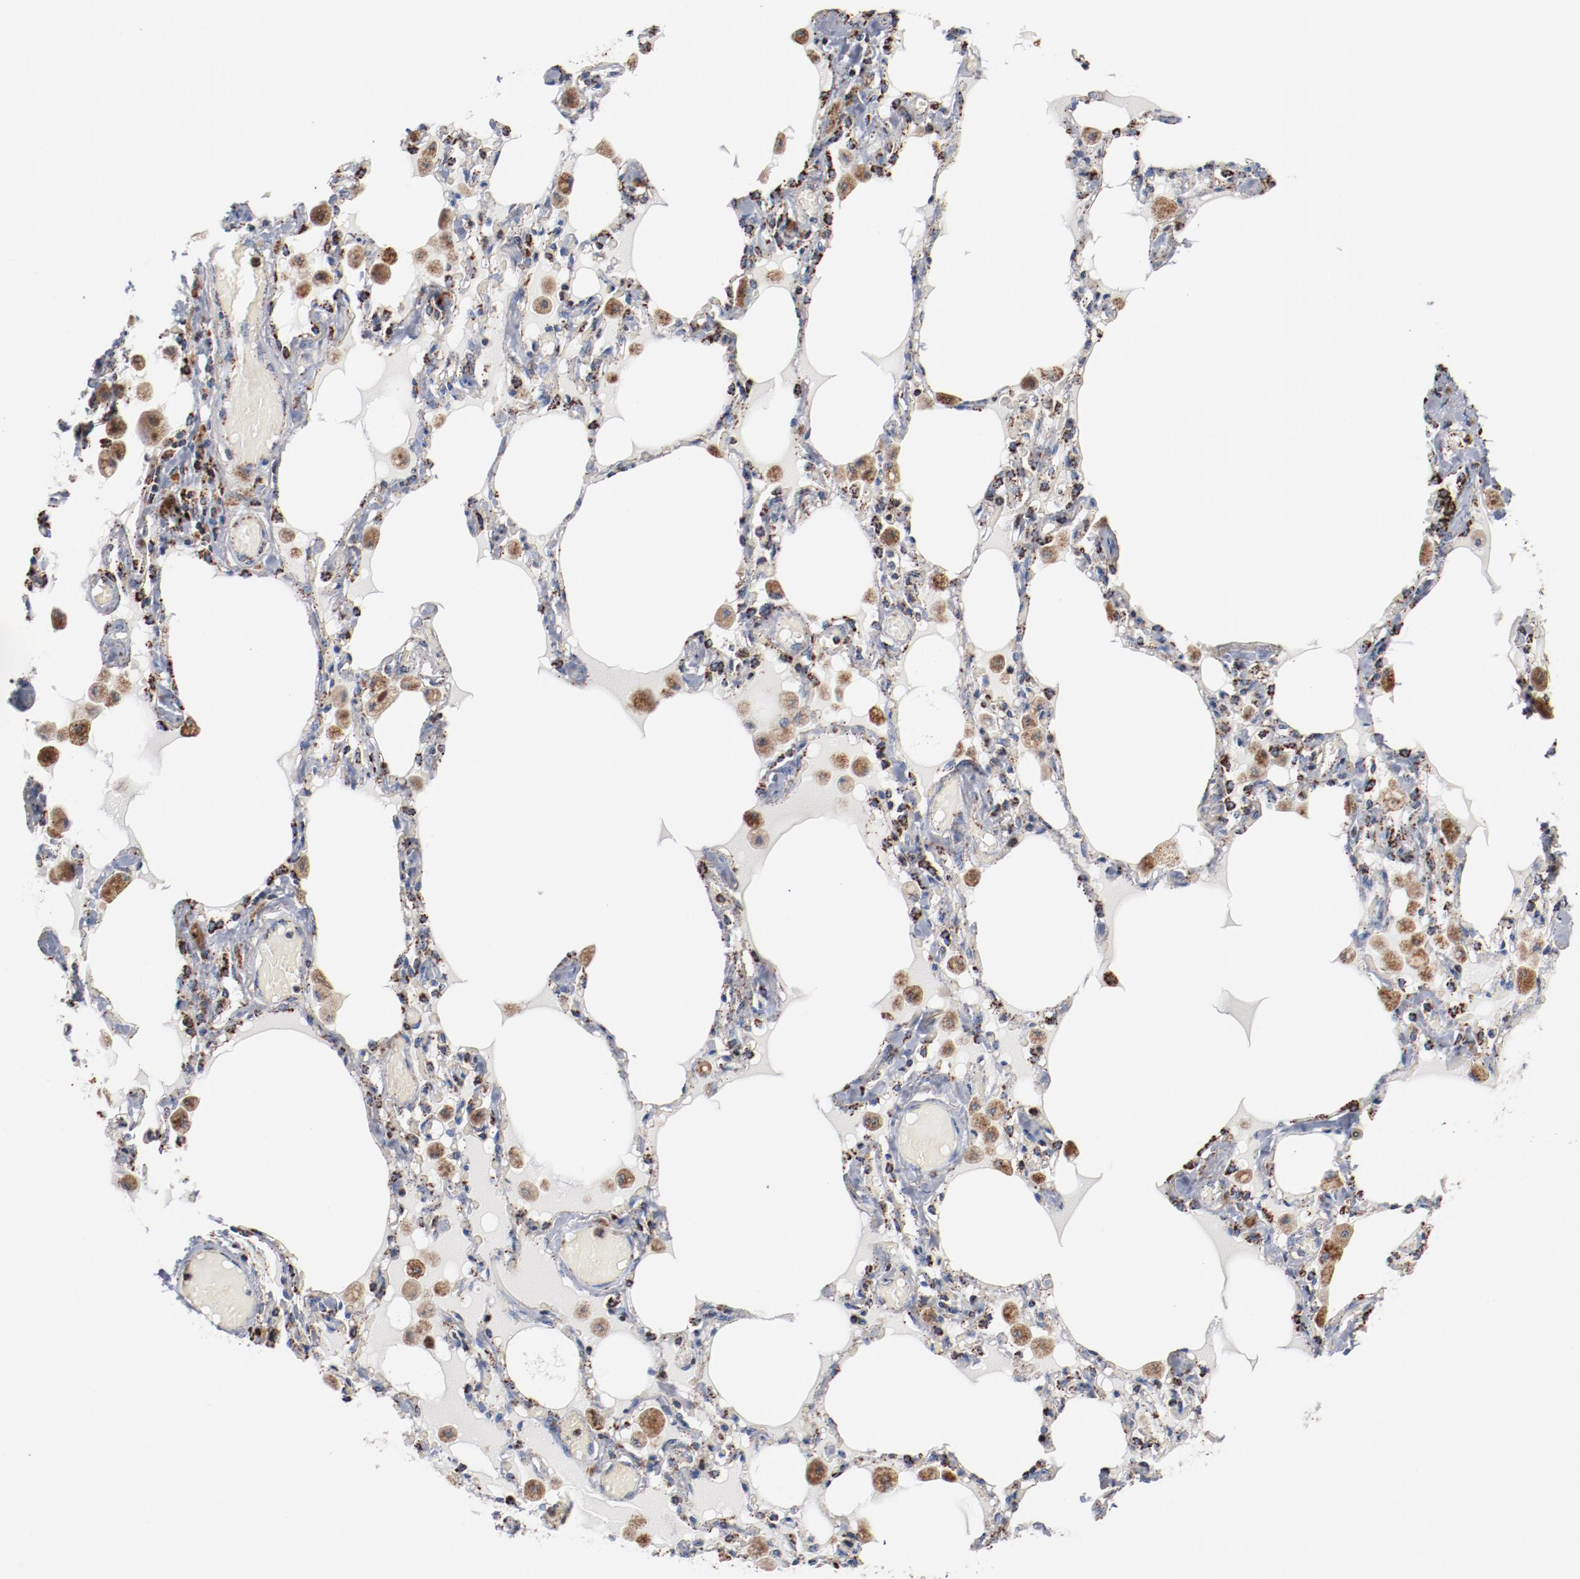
{"staining": {"intensity": "strong", "quantity": ">75%", "location": "cytoplasmic/membranous"}, "tissue": "bronchus", "cell_type": "Respiratory epithelial cells", "image_type": "normal", "snomed": [{"axis": "morphology", "description": "Normal tissue, NOS"}, {"axis": "morphology", "description": "Squamous cell carcinoma, NOS"}, {"axis": "topography", "description": "Bronchus"}, {"axis": "topography", "description": "Lung"}], "caption": "Immunohistochemistry staining of unremarkable bronchus, which reveals high levels of strong cytoplasmic/membranous expression in about >75% of respiratory epithelial cells indicating strong cytoplasmic/membranous protein expression. The staining was performed using DAB (brown) for protein detection and nuclei were counterstained in hematoxylin (blue).", "gene": "NDUFS4", "patient": {"sex": "female", "age": 47}}